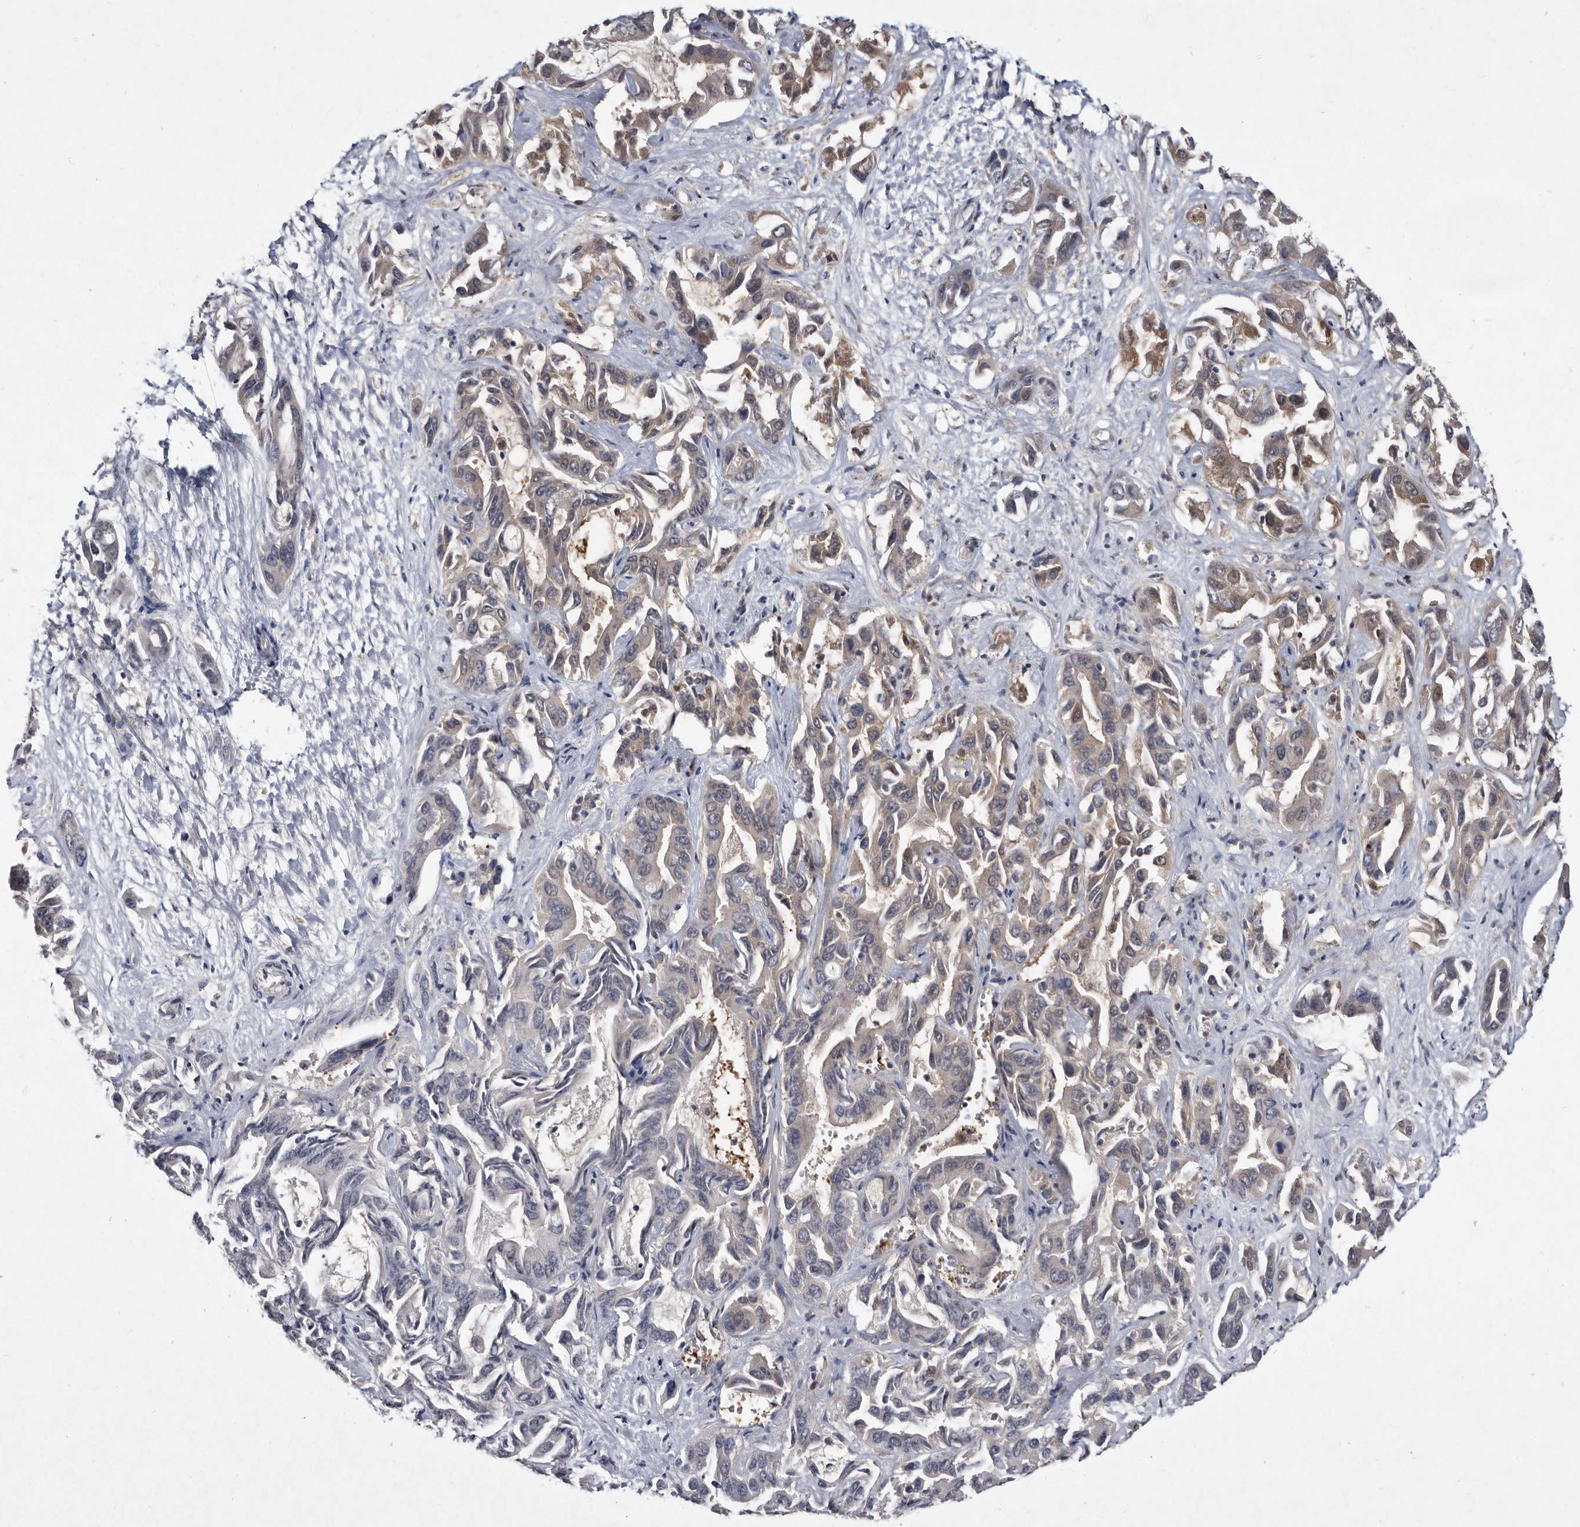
{"staining": {"intensity": "weak", "quantity": "25%-75%", "location": "cytoplasmic/membranous"}, "tissue": "liver cancer", "cell_type": "Tumor cells", "image_type": "cancer", "snomed": [{"axis": "morphology", "description": "Cholangiocarcinoma"}, {"axis": "topography", "description": "Liver"}], "caption": "Immunohistochemistry (IHC) staining of liver cancer (cholangiocarcinoma), which shows low levels of weak cytoplasmic/membranous expression in approximately 25%-75% of tumor cells indicating weak cytoplasmic/membranous protein positivity. The staining was performed using DAB (brown) for protein detection and nuclei were counterstained in hematoxylin (blue).", "gene": "SERPINB8", "patient": {"sex": "female", "age": 52}}